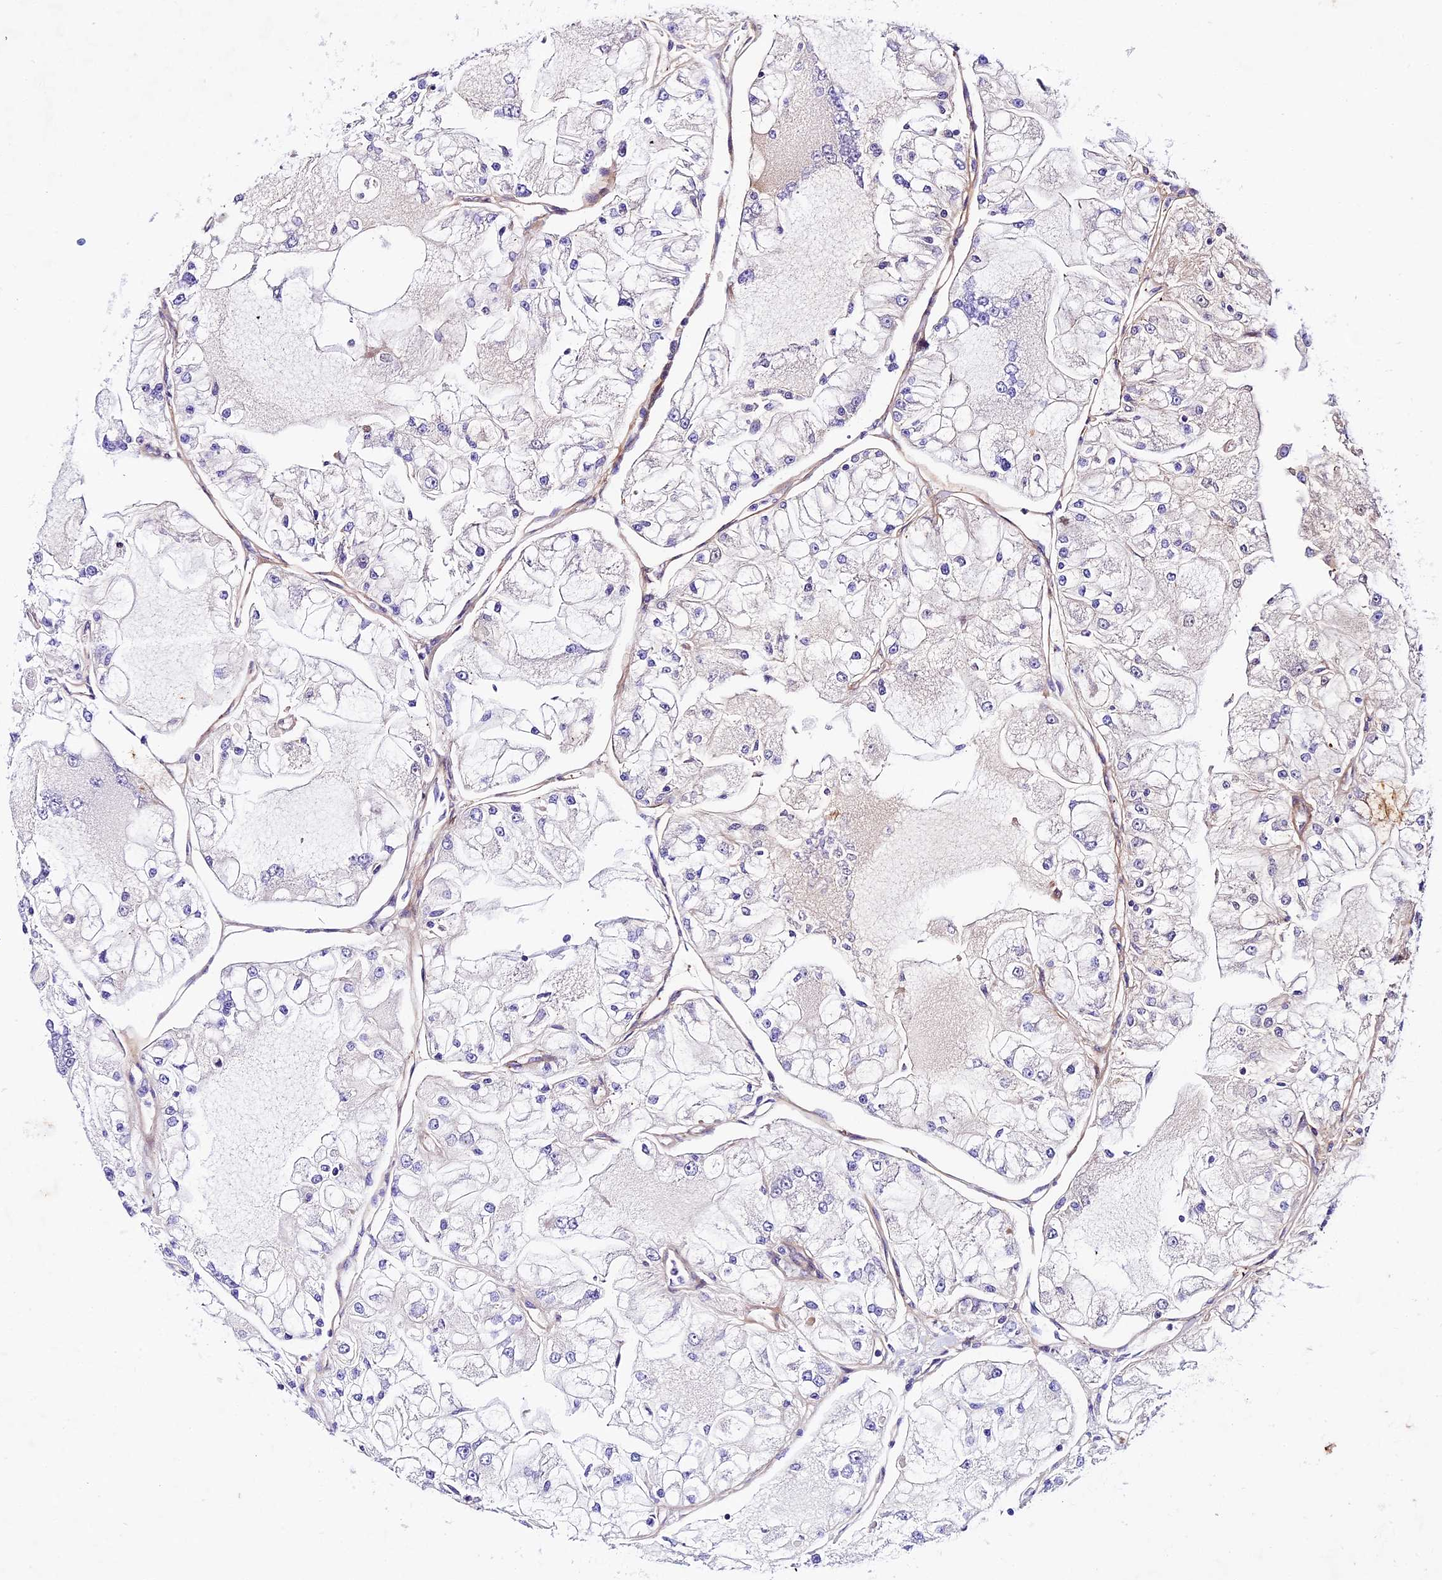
{"staining": {"intensity": "weak", "quantity": "<25%", "location": "cytoplasmic/membranous"}, "tissue": "renal cancer", "cell_type": "Tumor cells", "image_type": "cancer", "snomed": [{"axis": "morphology", "description": "Adenocarcinoma, NOS"}, {"axis": "topography", "description": "Kidney"}], "caption": "Immunohistochemistry (IHC) image of neoplastic tissue: renal adenocarcinoma stained with DAB (3,3'-diaminobenzidine) exhibits no significant protein expression in tumor cells.", "gene": "PSG11", "patient": {"sex": "female", "age": 72}}